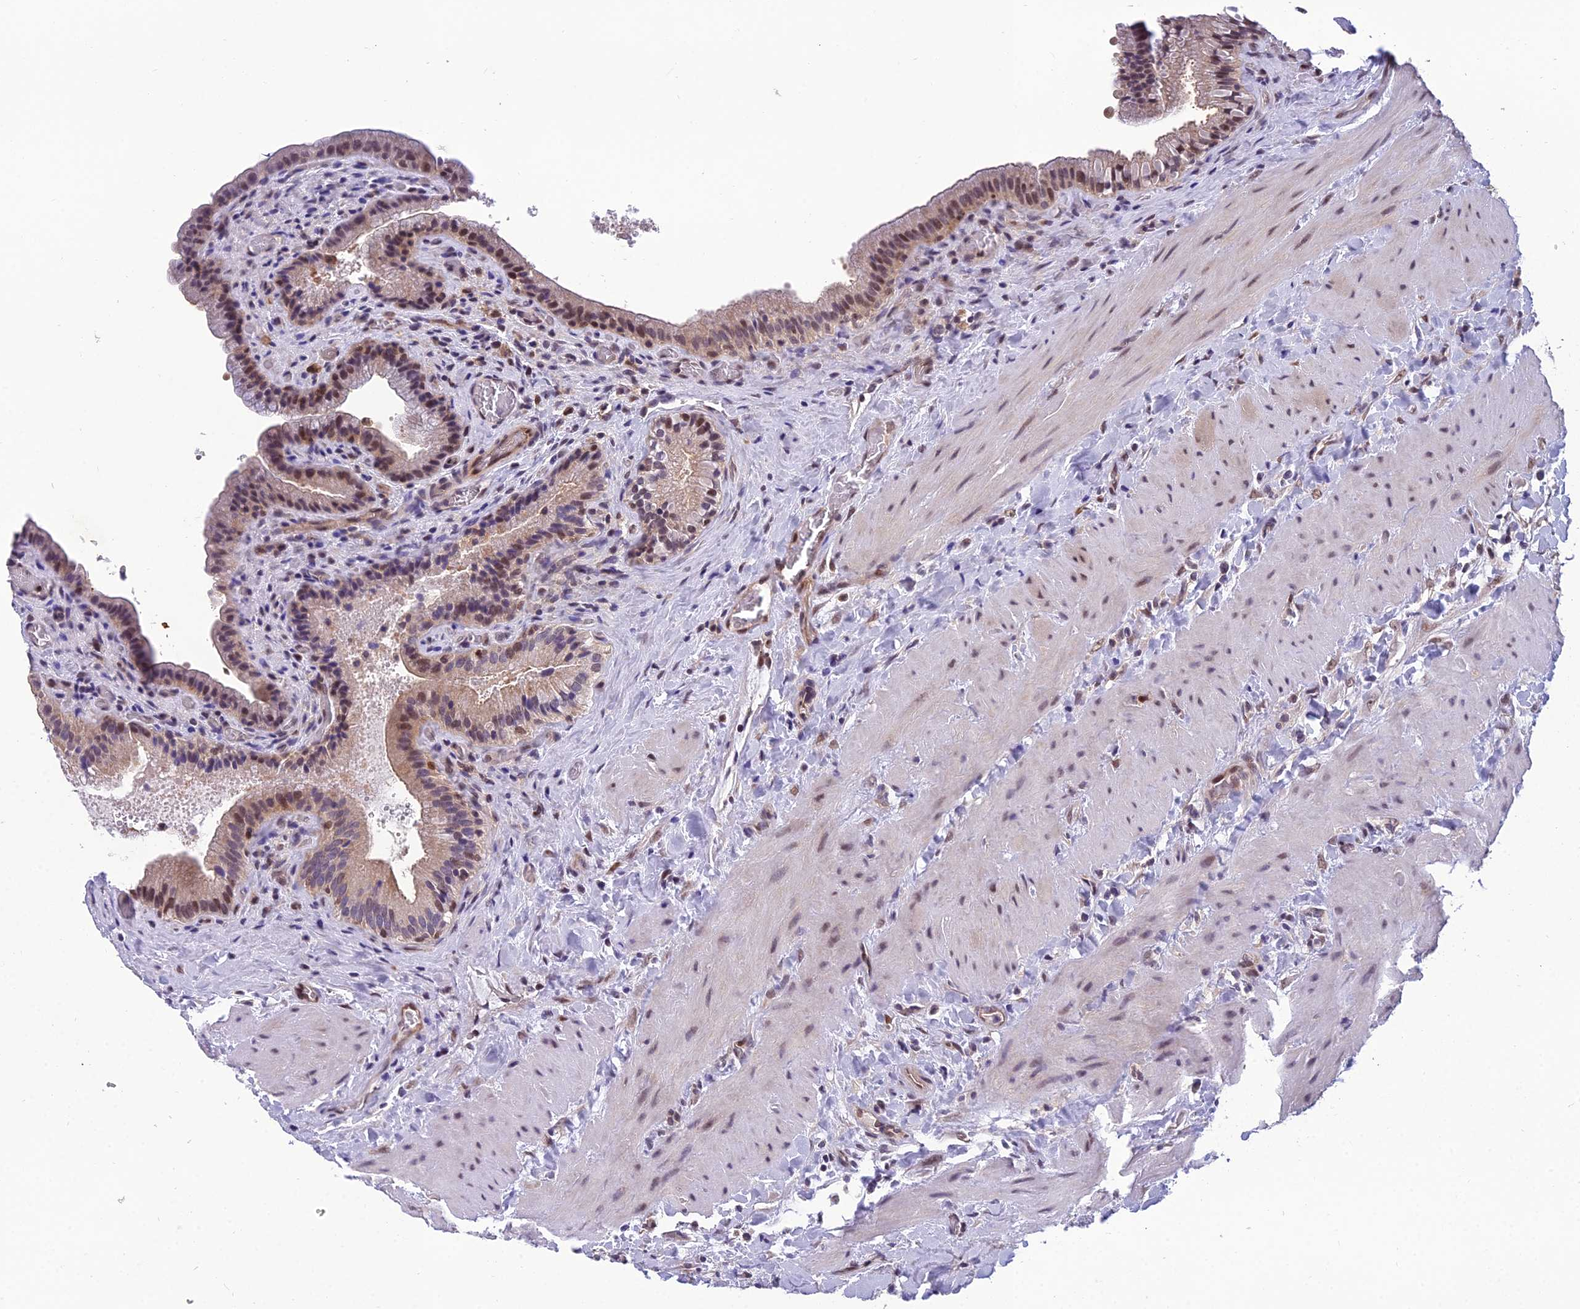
{"staining": {"intensity": "moderate", "quantity": ">75%", "location": "cytoplasmic/membranous,nuclear"}, "tissue": "gallbladder", "cell_type": "Glandular cells", "image_type": "normal", "snomed": [{"axis": "morphology", "description": "Normal tissue, NOS"}, {"axis": "topography", "description": "Gallbladder"}], "caption": "Approximately >75% of glandular cells in benign human gallbladder reveal moderate cytoplasmic/membranous,nuclear protein expression as visualized by brown immunohistochemical staining.", "gene": "GRWD1", "patient": {"sex": "male", "age": 24}}